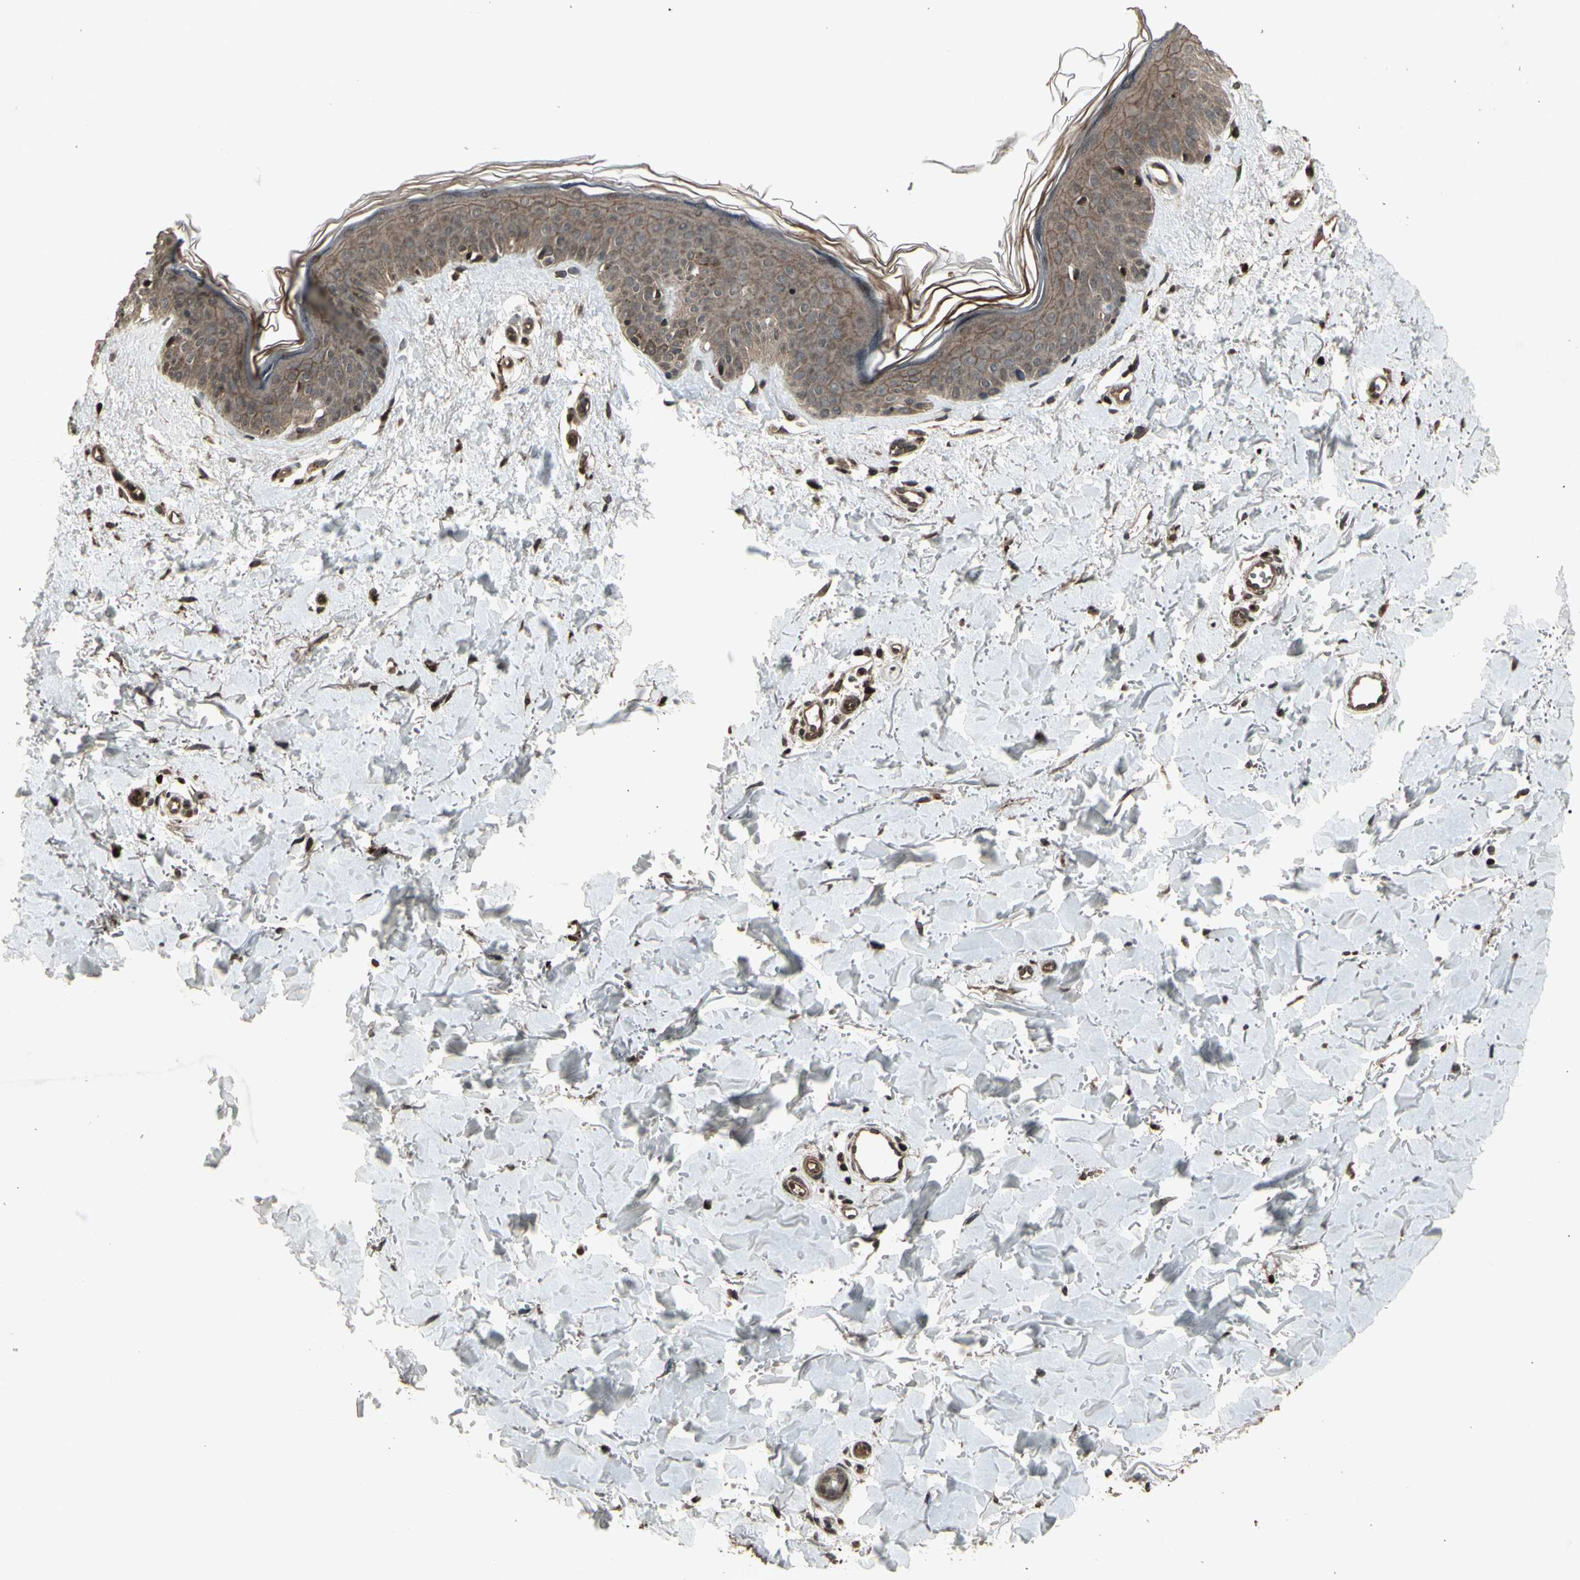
{"staining": {"intensity": "strong", "quantity": ">75%", "location": "cytoplasmic/membranous"}, "tissue": "skin", "cell_type": "Fibroblasts", "image_type": "normal", "snomed": [{"axis": "morphology", "description": "Normal tissue, NOS"}, {"axis": "topography", "description": "Skin"}], "caption": "The immunohistochemical stain highlights strong cytoplasmic/membranous staining in fibroblasts of unremarkable skin. Nuclei are stained in blue.", "gene": "GLRX", "patient": {"sex": "female", "age": 56}}